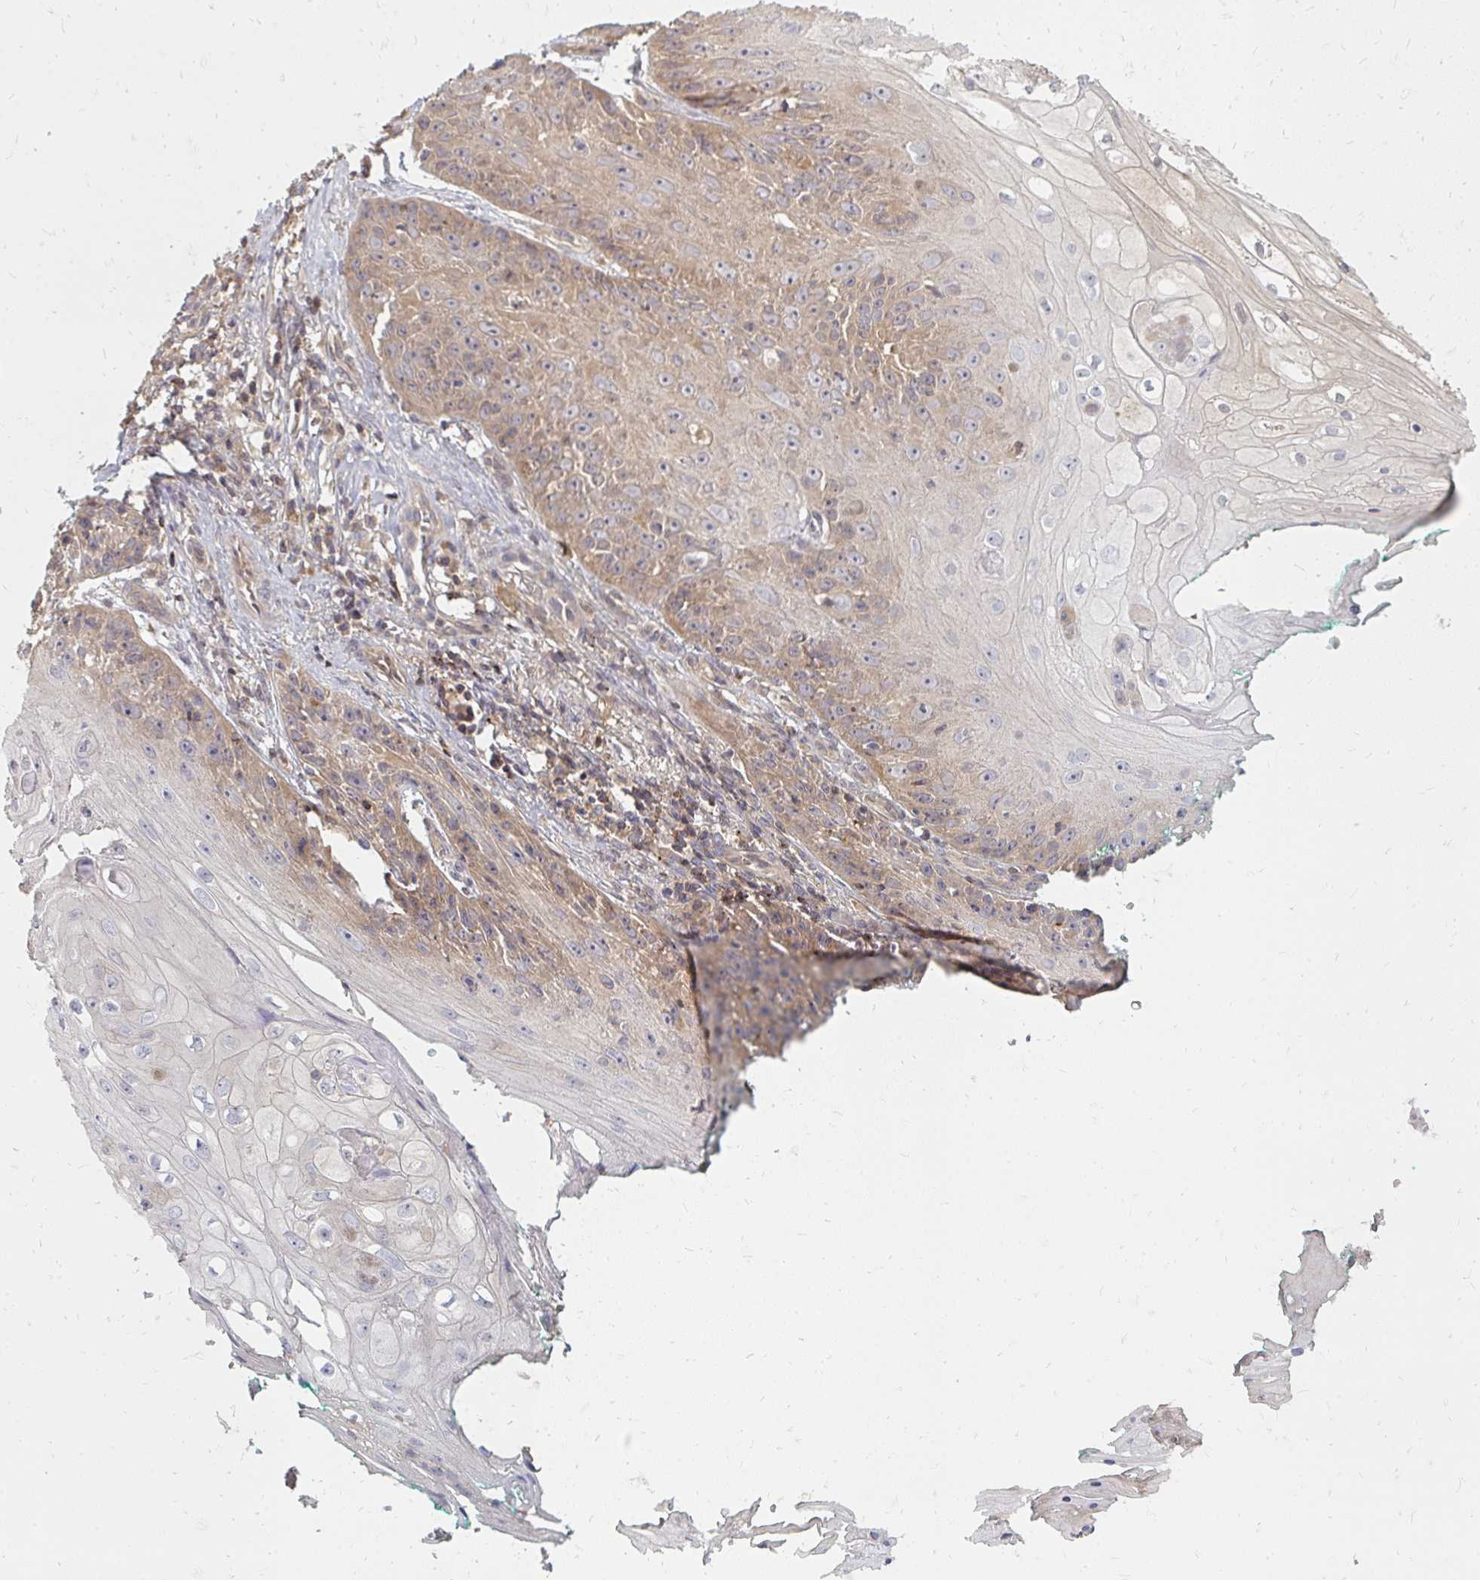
{"staining": {"intensity": "weak", "quantity": "25%-75%", "location": "cytoplasmic/membranous"}, "tissue": "skin cancer", "cell_type": "Tumor cells", "image_type": "cancer", "snomed": [{"axis": "morphology", "description": "Squamous cell carcinoma, NOS"}, {"axis": "topography", "description": "Skin"}, {"axis": "topography", "description": "Vulva"}], "caption": "An image of skin cancer stained for a protein shows weak cytoplasmic/membranous brown staining in tumor cells.", "gene": "ZNF285", "patient": {"sex": "female", "age": 76}}